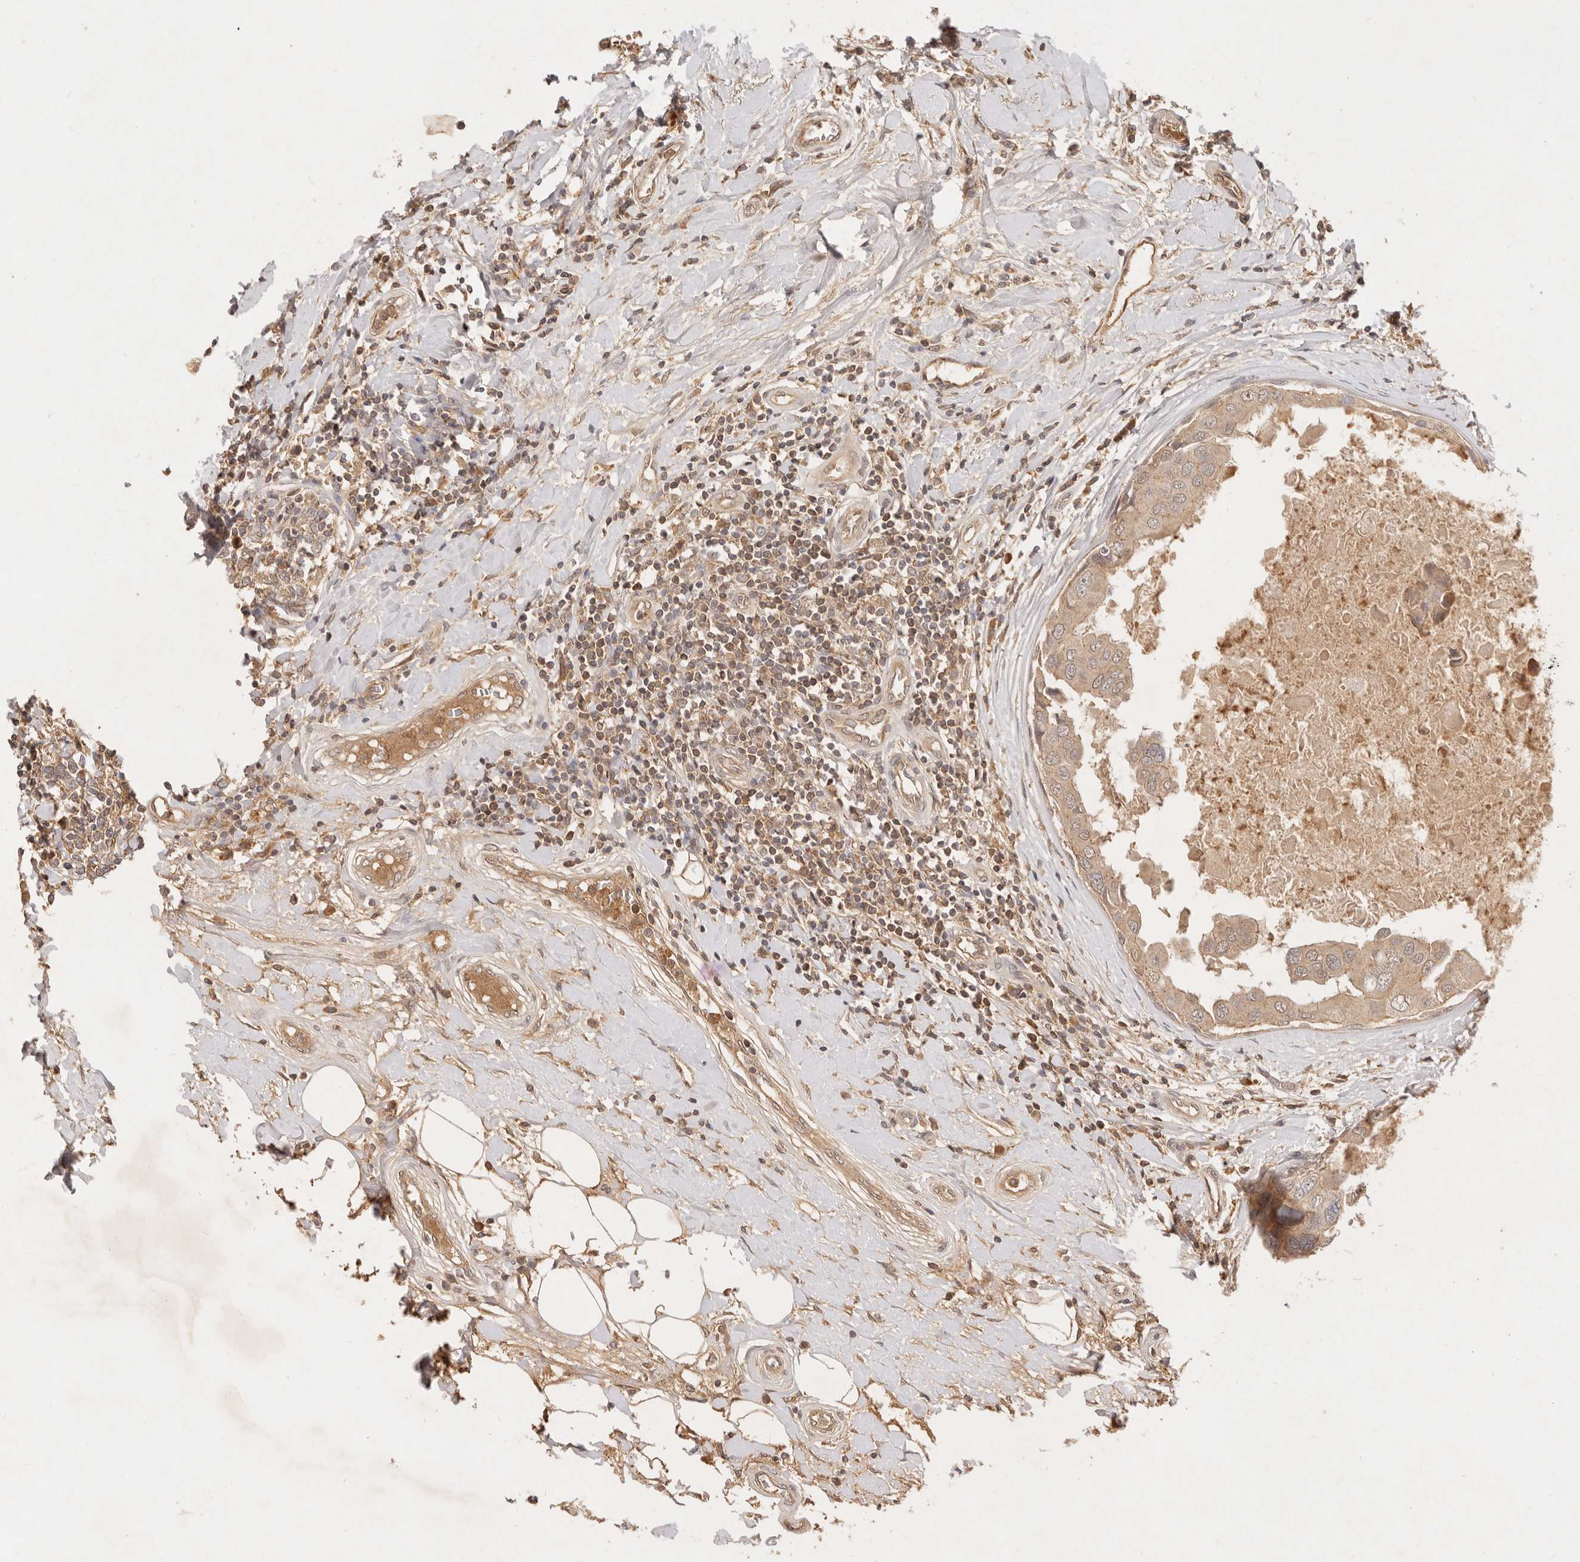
{"staining": {"intensity": "weak", "quantity": ">75%", "location": "cytoplasmic/membranous"}, "tissue": "breast cancer", "cell_type": "Tumor cells", "image_type": "cancer", "snomed": [{"axis": "morphology", "description": "Duct carcinoma"}, {"axis": "topography", "description": "Breast"}], "caption": "Human breast invasive ductal carcinoma stained for a protein (brown) reveals weak cytoplasmic/membranous positive positivity in about >75% of tumor cells.", "gene": "FREM2", "patient": {"sex": "female", "age": 27}}